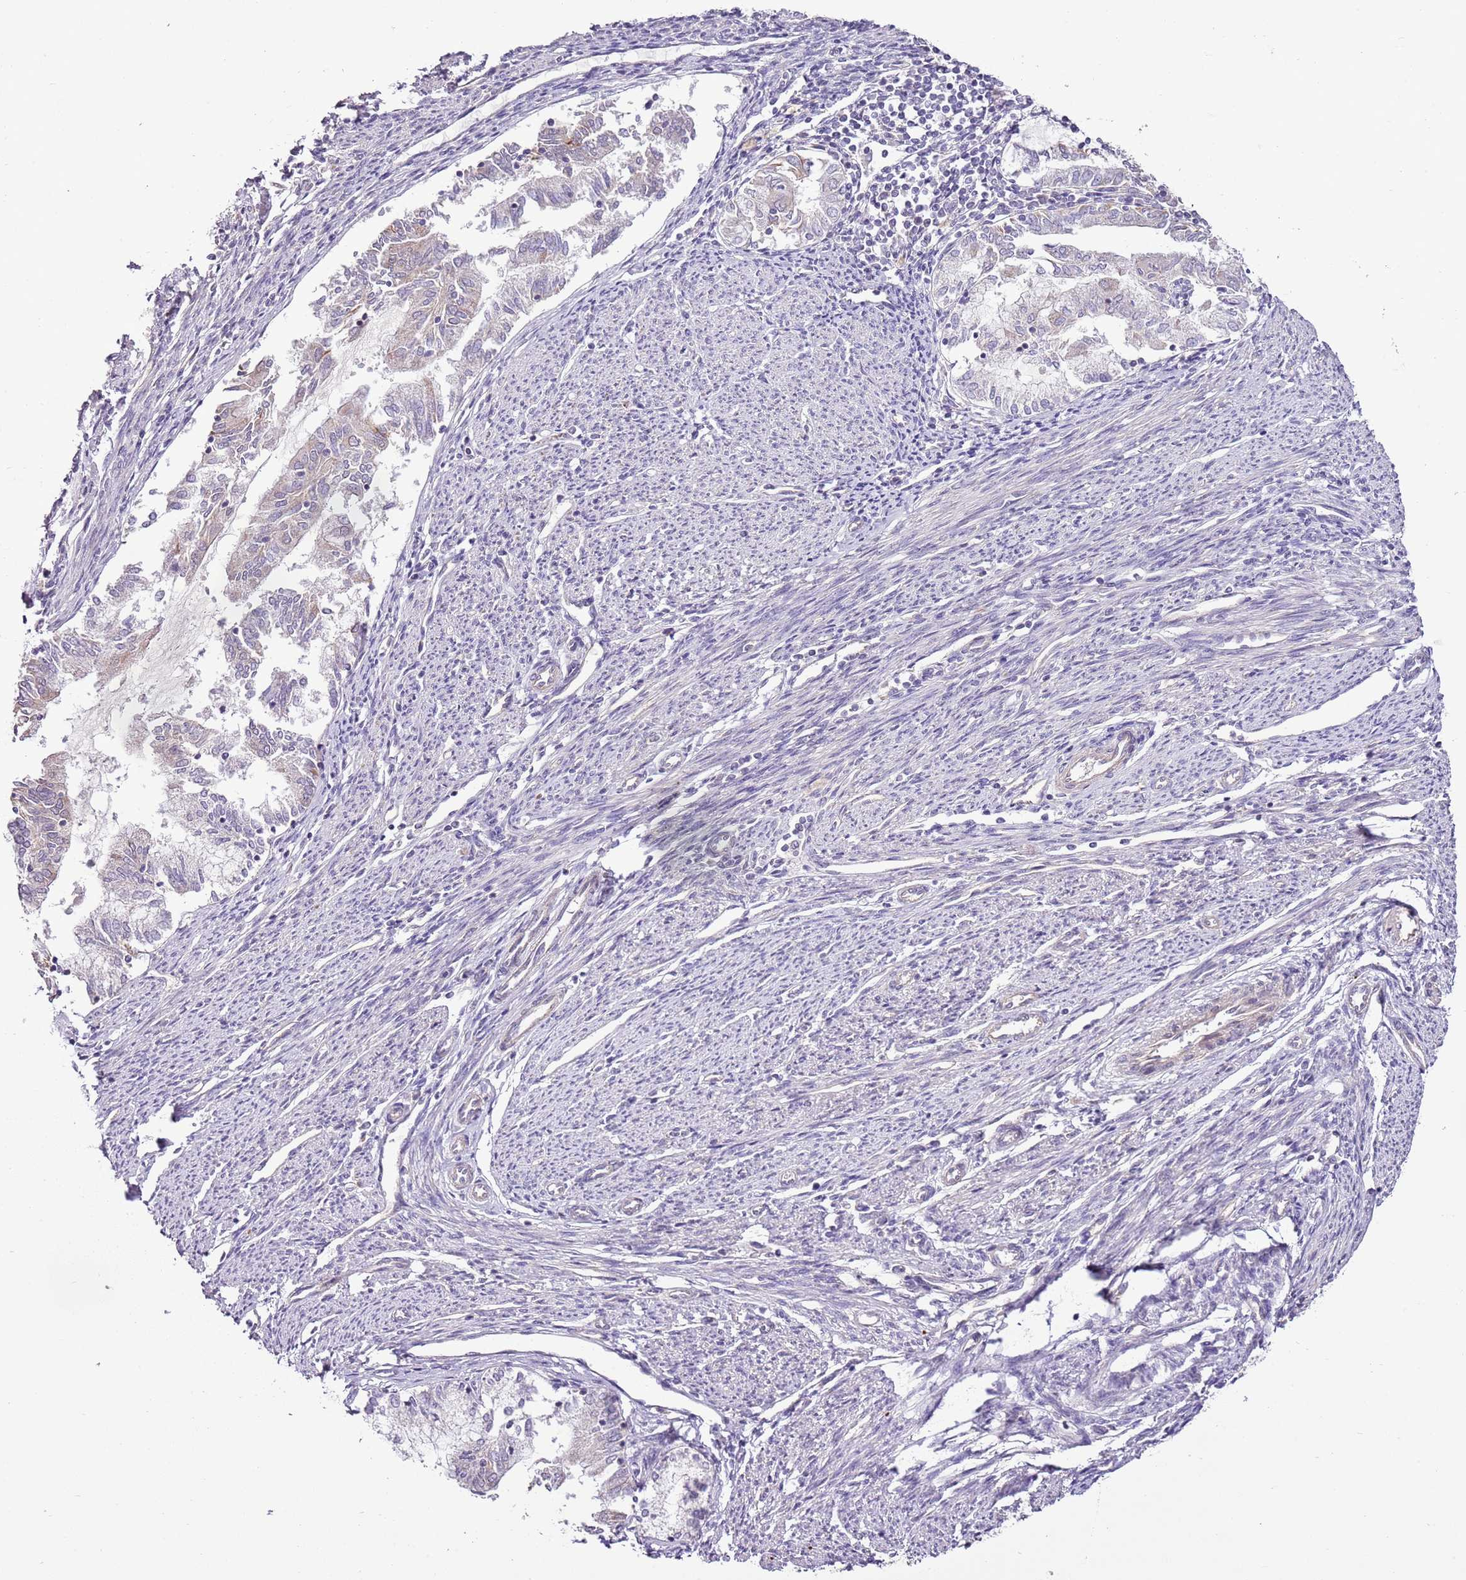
{"staining": {"intensity": "weak", "quantity": "<25%", "location": "cytoplasmic/membranous"}, "tissue": "endometrial cancer", "cell_type": "Tumor cells", "image_type": "cancer", "snomed": [{"axis": "morphology", "description": "Adenocarcinoma, NOS"}, {"axis": "topography", "description": "Endometrium"}], "caption": "This is an immunohistochemistry micrograph of adenocarcinoma (endometrial). There is no staining in tumor cells.", "gene": "CMKLR1", "patient": {"sex": "female", "age": 79}}